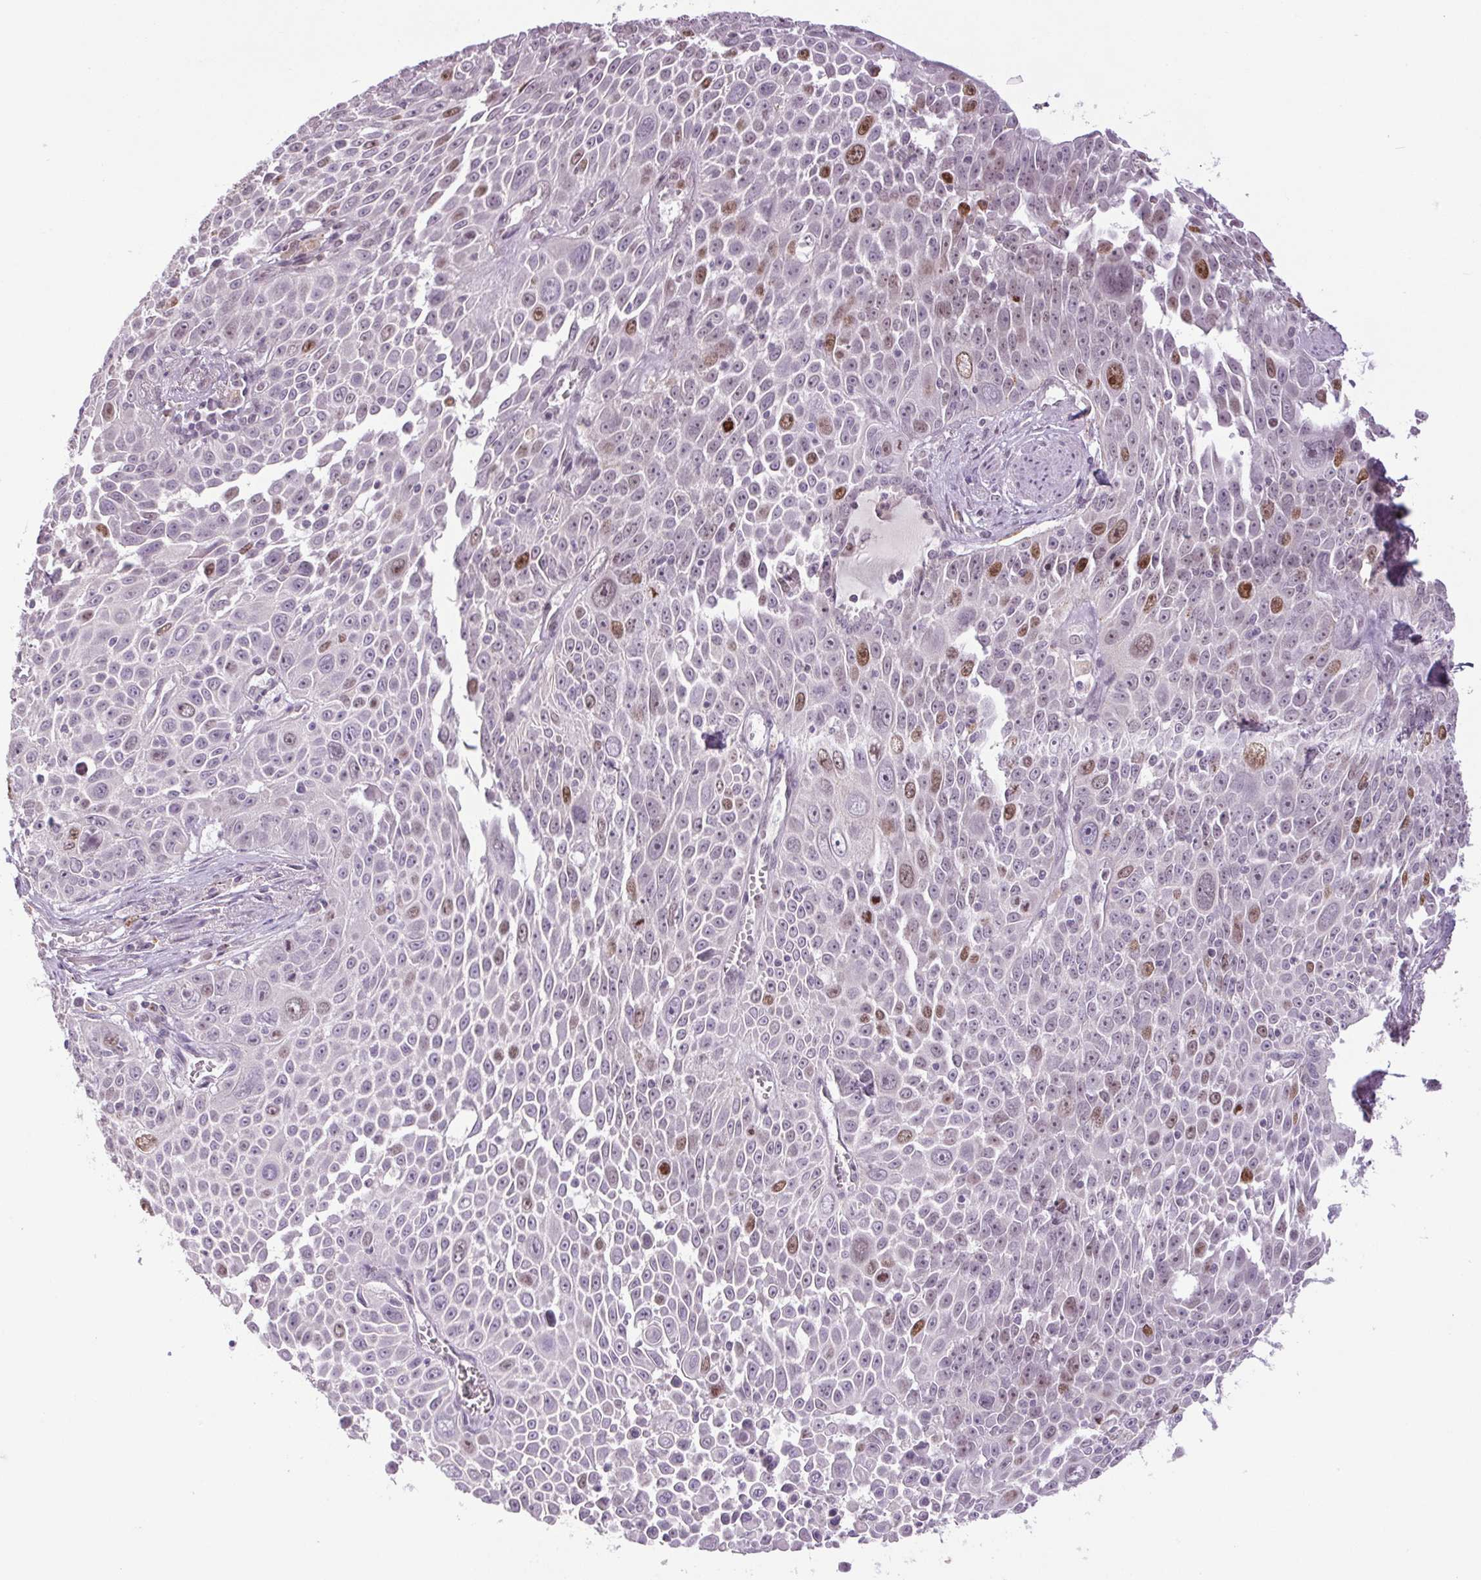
{"staining": {"intensity": "moderate", "quantity": "<25%", "location": "nuclear"}, "tissue": "lung cancer", "cell_type": "Tumor cells", "image_type": "cancer", "snomed": [{"axis": "morphology", "description": "Squamous cell carcinoma, NOS"}, {"axis": "morphology", "description": "Squamous cell carcinoma, metastatic, NOS"}, {"axis": "topography", "description": "Lymph node"}, {"axis": "topography", "description": "Lung"}], "caption": "Immunohistochemistry (DAB) staining of lung squamous cell carcinoma shows moderate nuclear protein positivity in about <25% of tumor cells.", "gene": "SMIM6", "patient": {"sex": "female", "age": 62}}